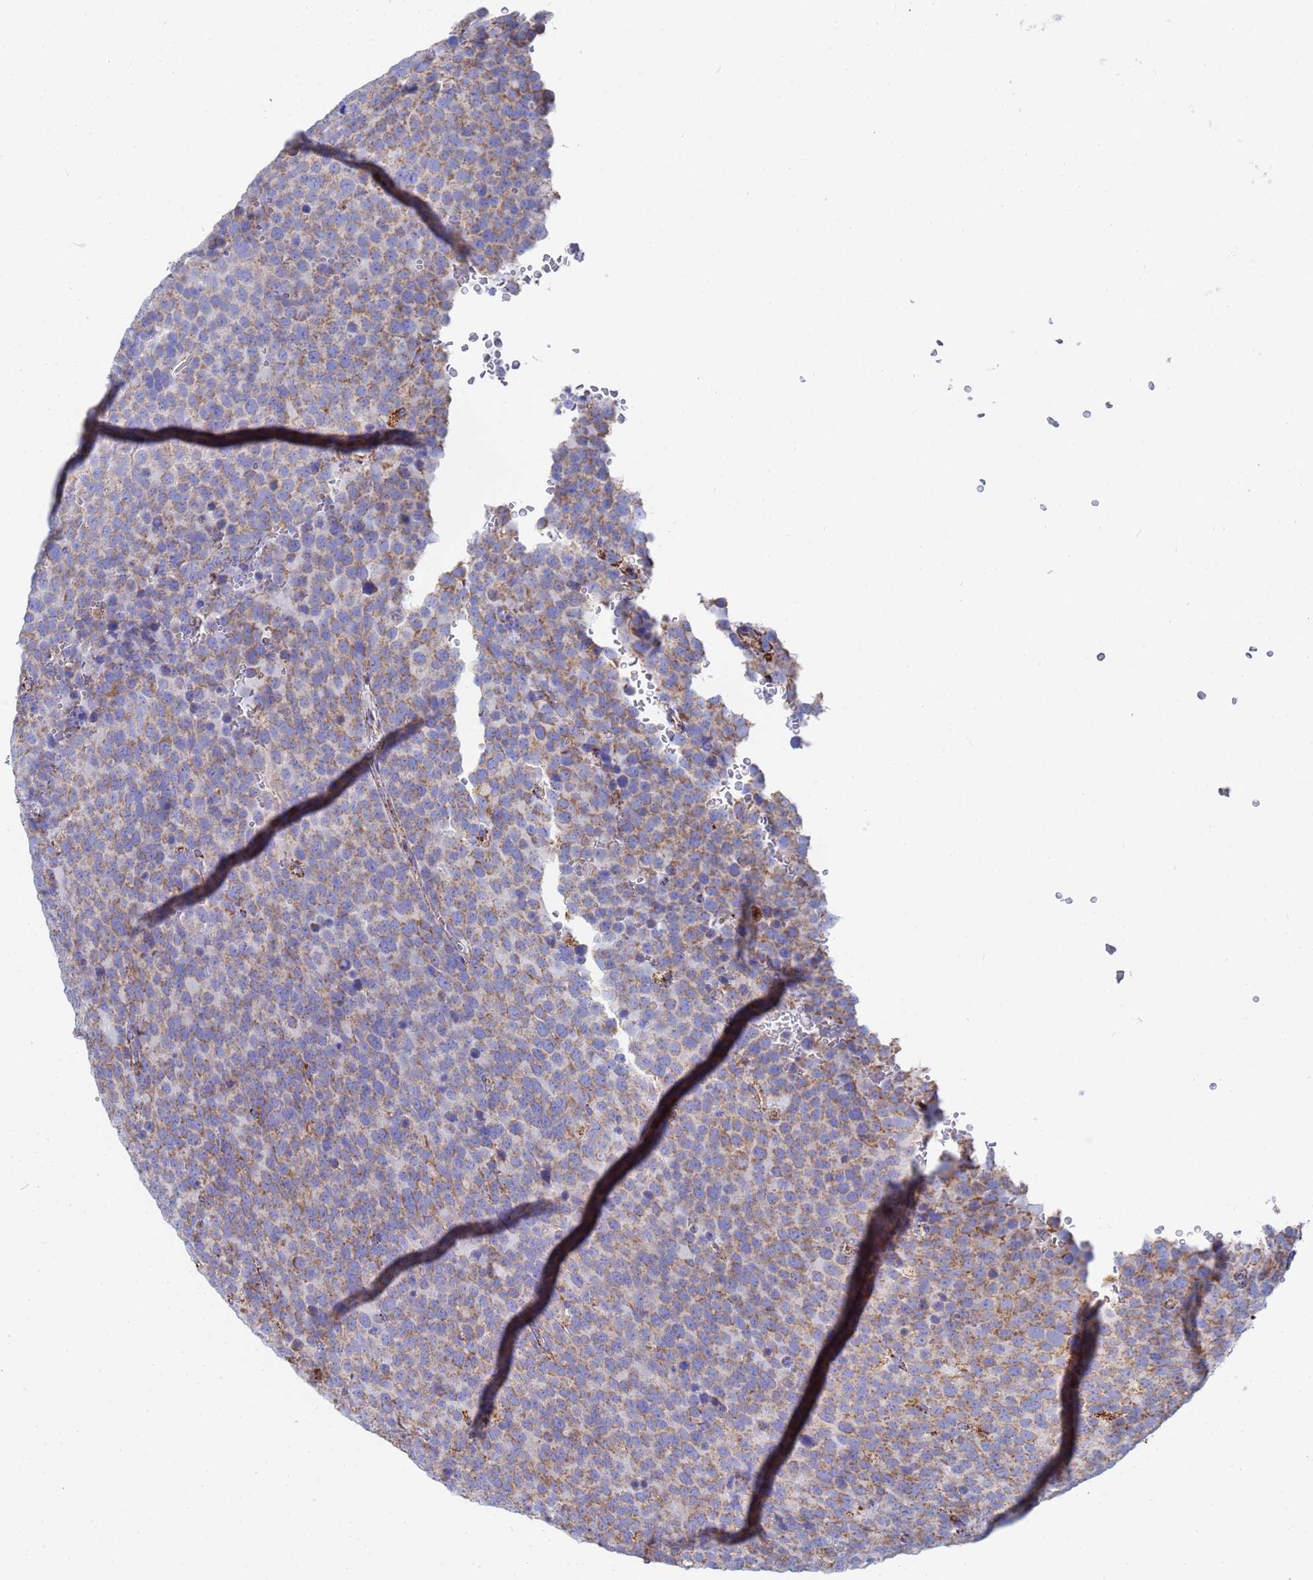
{"staining": {"intensity": "moderate", "quantity": "25%-75%", "location": "cytoplasmic/membranous"}, "tissue": "testis cancer", "cell_type": "Tumor cells", "image_type": "cancer", "snomed": [{"axis": "morphology", "description": "Seminoma, NOS"}, {"axis": "topography", "description": "Testis"}], "caption": "An IHC photomicrograph of neoplastic tissue is shown. Protein staining in brown labels moderate cytoplasmic/membranous positivity in seminoma (testis) within tumor cells.", "gene": "GLUD1", "patient": {"sex": "male", "age": 71}}